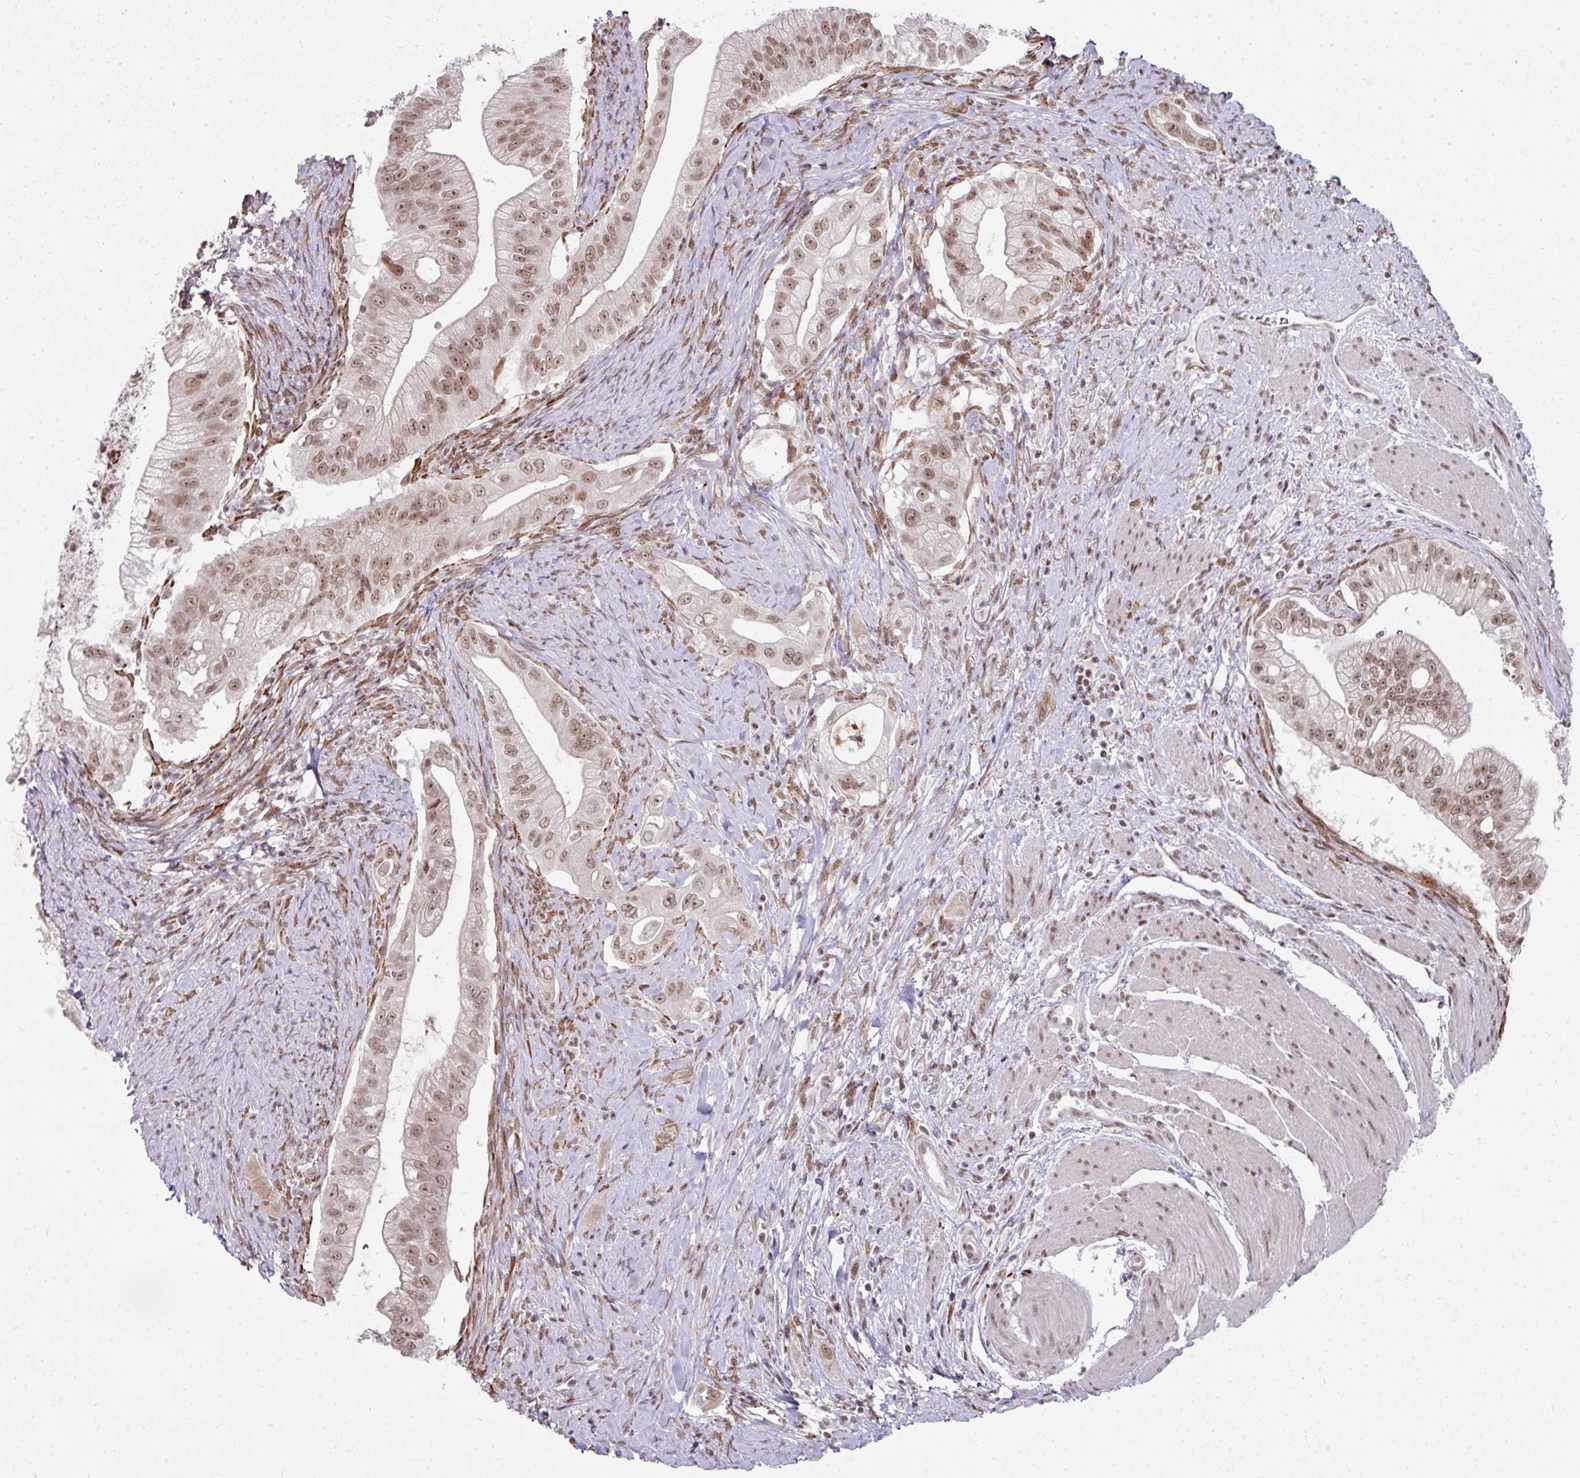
{"staining": {"intensity": "moderate", "quantity": ">75%", "location": "nuclear"}, "tissue": "pancreatic cancer", "cell_type": "Tumor cells", "image_type": "cancer", "snomed": [{"axis": "morphology", "description": "Adenocarcinoma, NOS"}, {"axis": "topography", "description": "Pancreas"}], "caption": "Protein expression analysis of adenocarcinoma (pancreatic) demonstrates moderate nuclear staining in about >75% of tumor cells. Using DAB (3,3'-diaminobenzidine) (brown) and hematoxylin (blue) stains, captured at high magnification using brightfield microscopy.", "gene": "NFYA", "patient": {"sex": "male", "age": 70}}